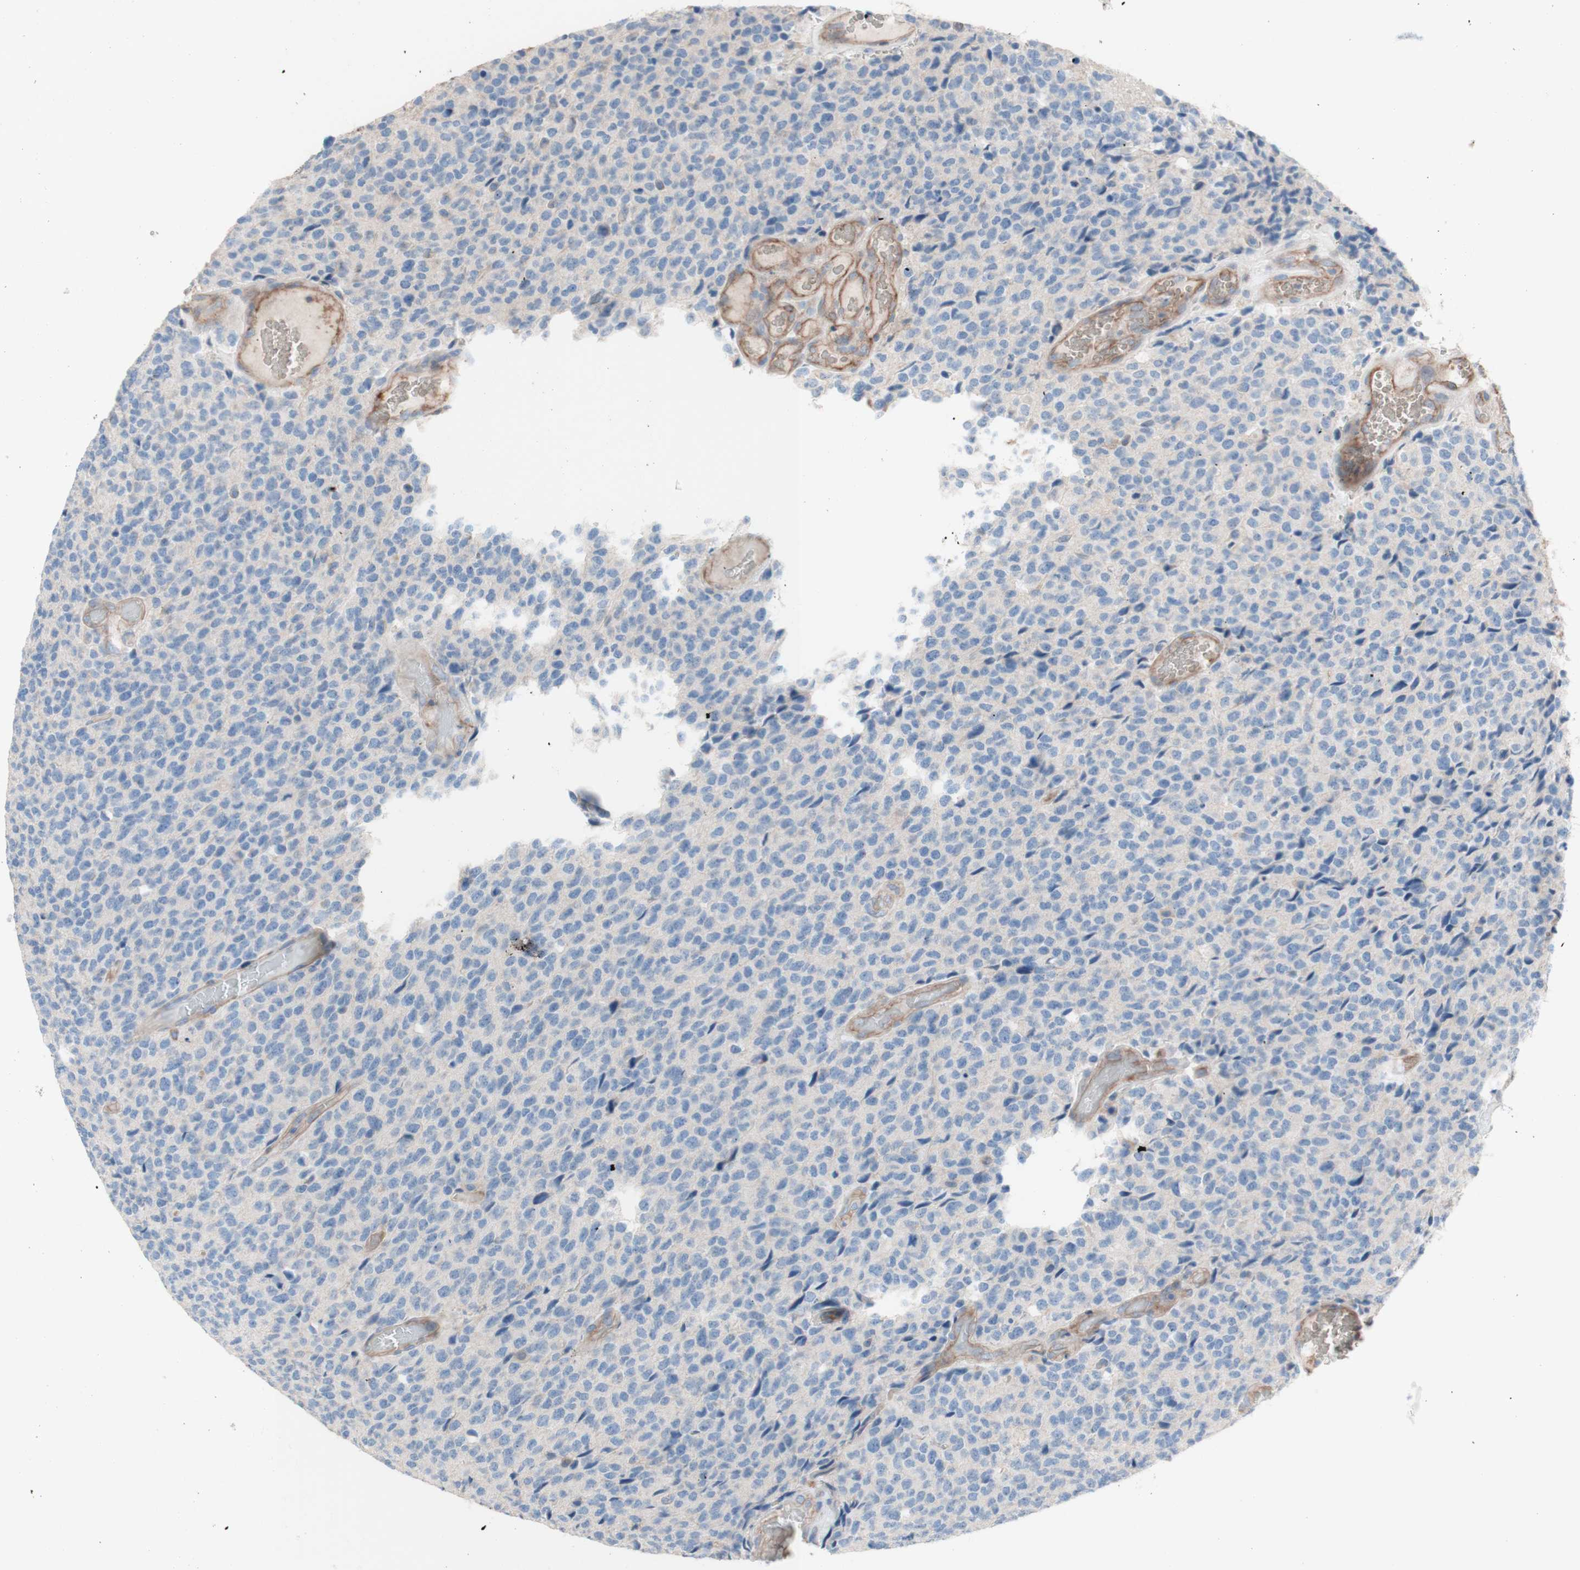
{"staining": {"intensity": "negative", "quantity": "none", "location": "none"}, "tissue": "glioma", "cell_type": "Tumor cells", "image_type": "cancer", "snomed": [{"axis": "morphology", "description": "Glioma, malignant, High grade"}, {"axis": "topography", "description": "pancreas cauda"}], "caption": "Tumor cells are negative for brown protein staining in glioma.", "gene": "CD46", "patient": {"sex": "male", "age": 60}}